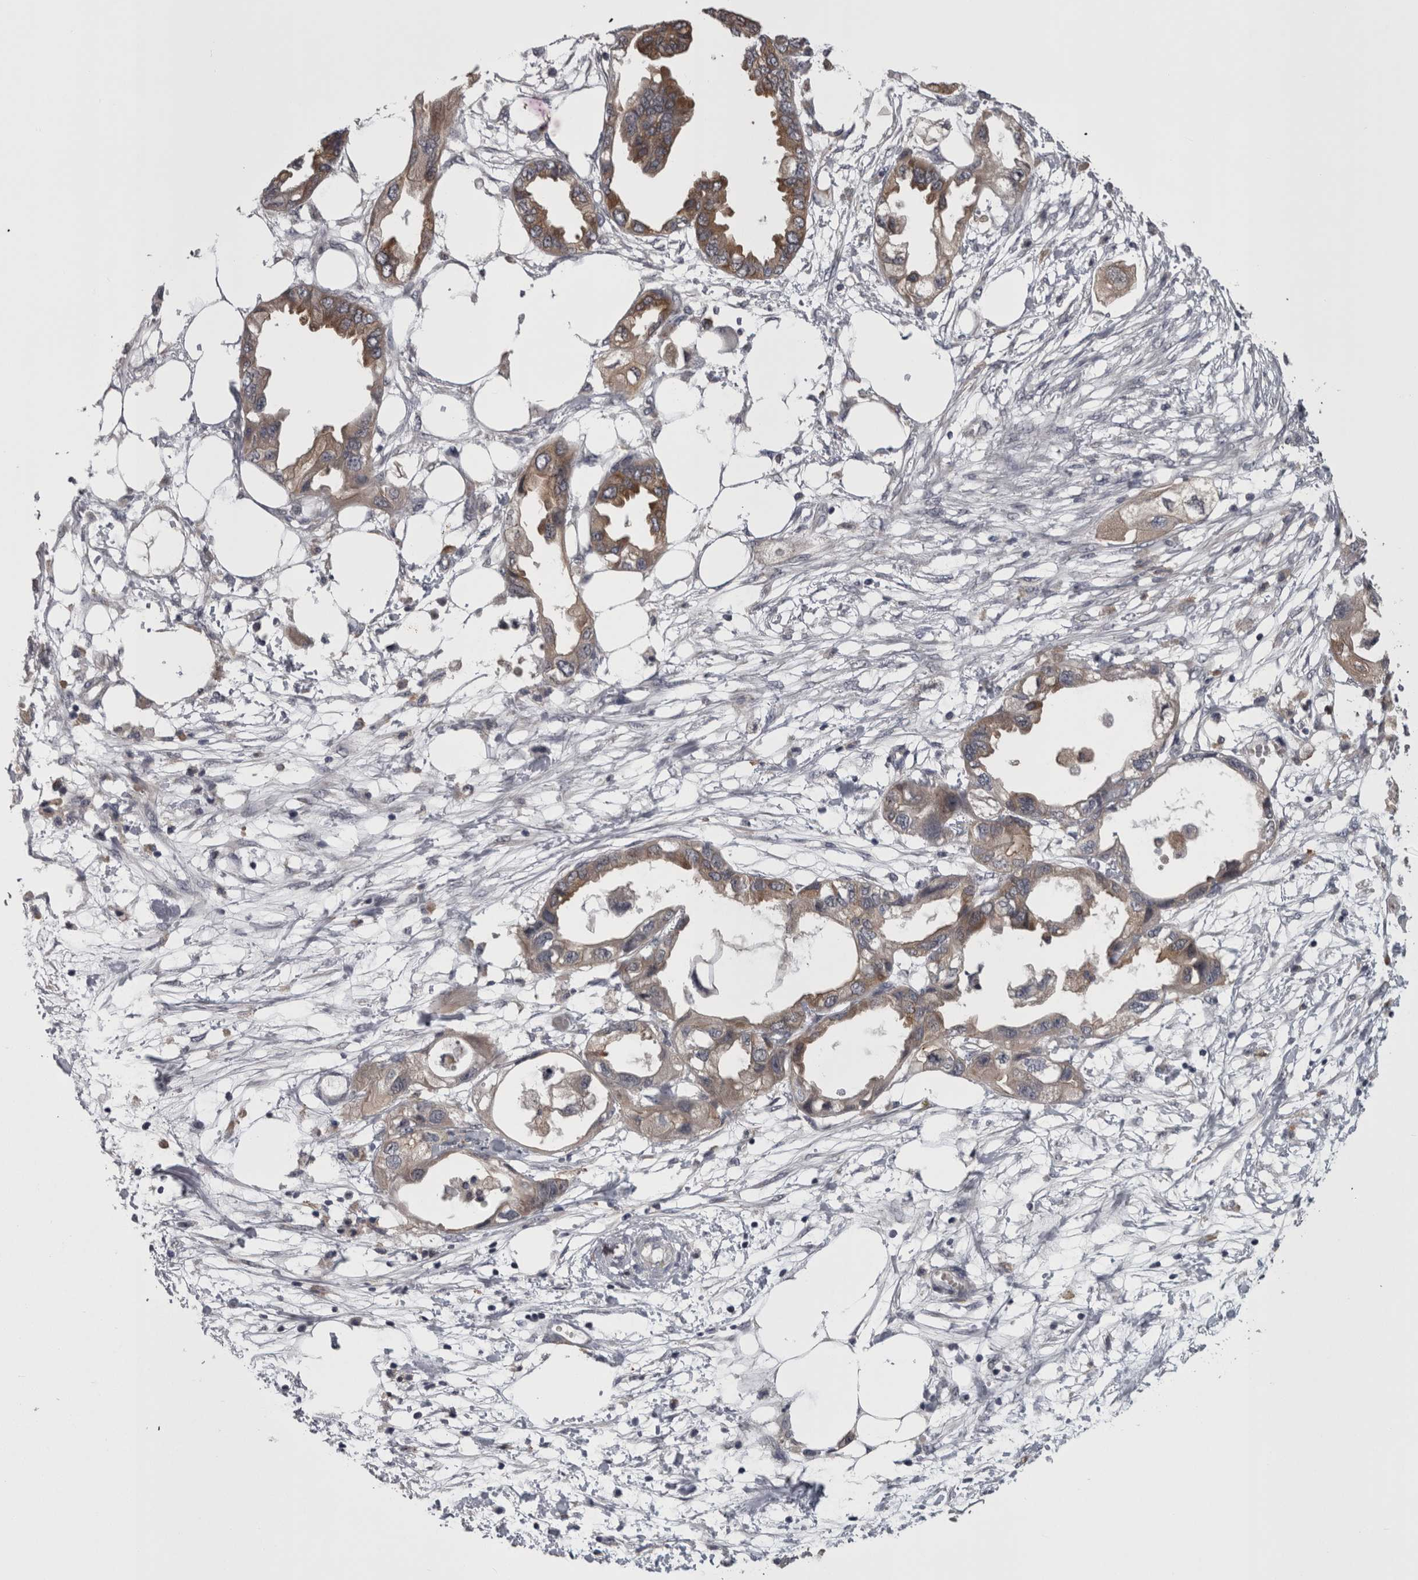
{"staining": {"intensity": "moderate", "quantity": "25%-75%", "location": "cytoplasmic/membranous"}, "tissue": "endometrial cancer", "cell_type": "Tumor cells", "image_type": "cancer", "snomed": [{"axis": "morphology", "description": "Adenocarcinoma, NOS"}, {"axis": "morphology", "description": "Adenocarcinoma, metastatic, NOS"}, {"axis": "topography", "description": "Adipose tissue"}, {"axis": "topography", "description": "Endometrium"}], "caption": "Immunohistochemical staining of human endometrial cancer (metastatic adenocarcinoma) shows medium levels of moderate cytoplasmic/membranous protein positivity in about 25%-75% of tumor cells.", "gene": "PRKCI", "patient": {"sex": "female", "age": 67}}